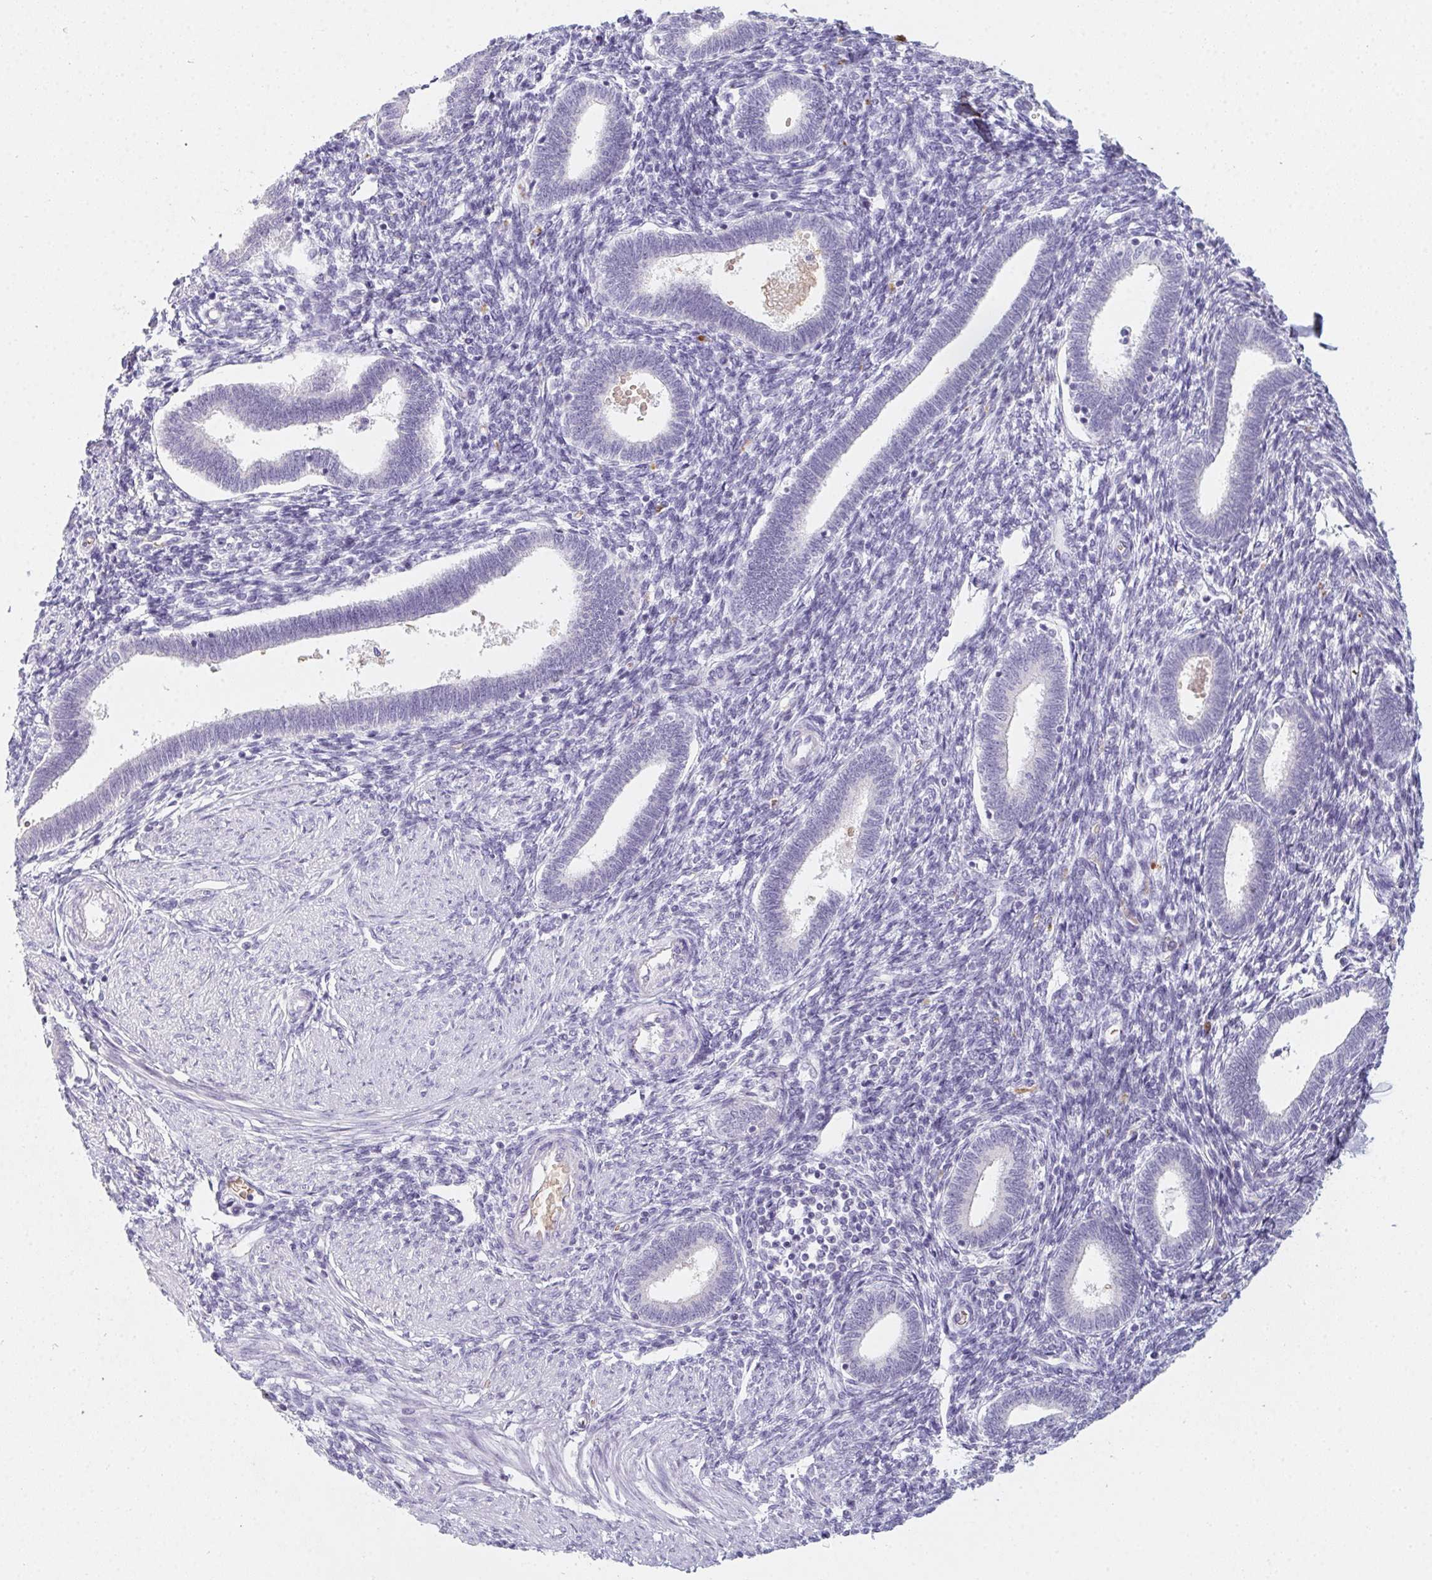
{"staining": {"intensity": "negative", "quantity": "none", "location": "none"}, "tissue": "endometrium", "cell_type": "Cells in endometrial stroma", "image_type": "normal", "snomed": [{"axis": "morphology", "description": "Normal tissue, NOS"}, {"axis": "topography", "description": "Endometrium"}], "caption": "A photomicrograph of endometrium stained for a protein displays no brown staining in cells in endometrial stroma.", "gene": "DCD", "patient": {"sex": "female", "age": 42}}